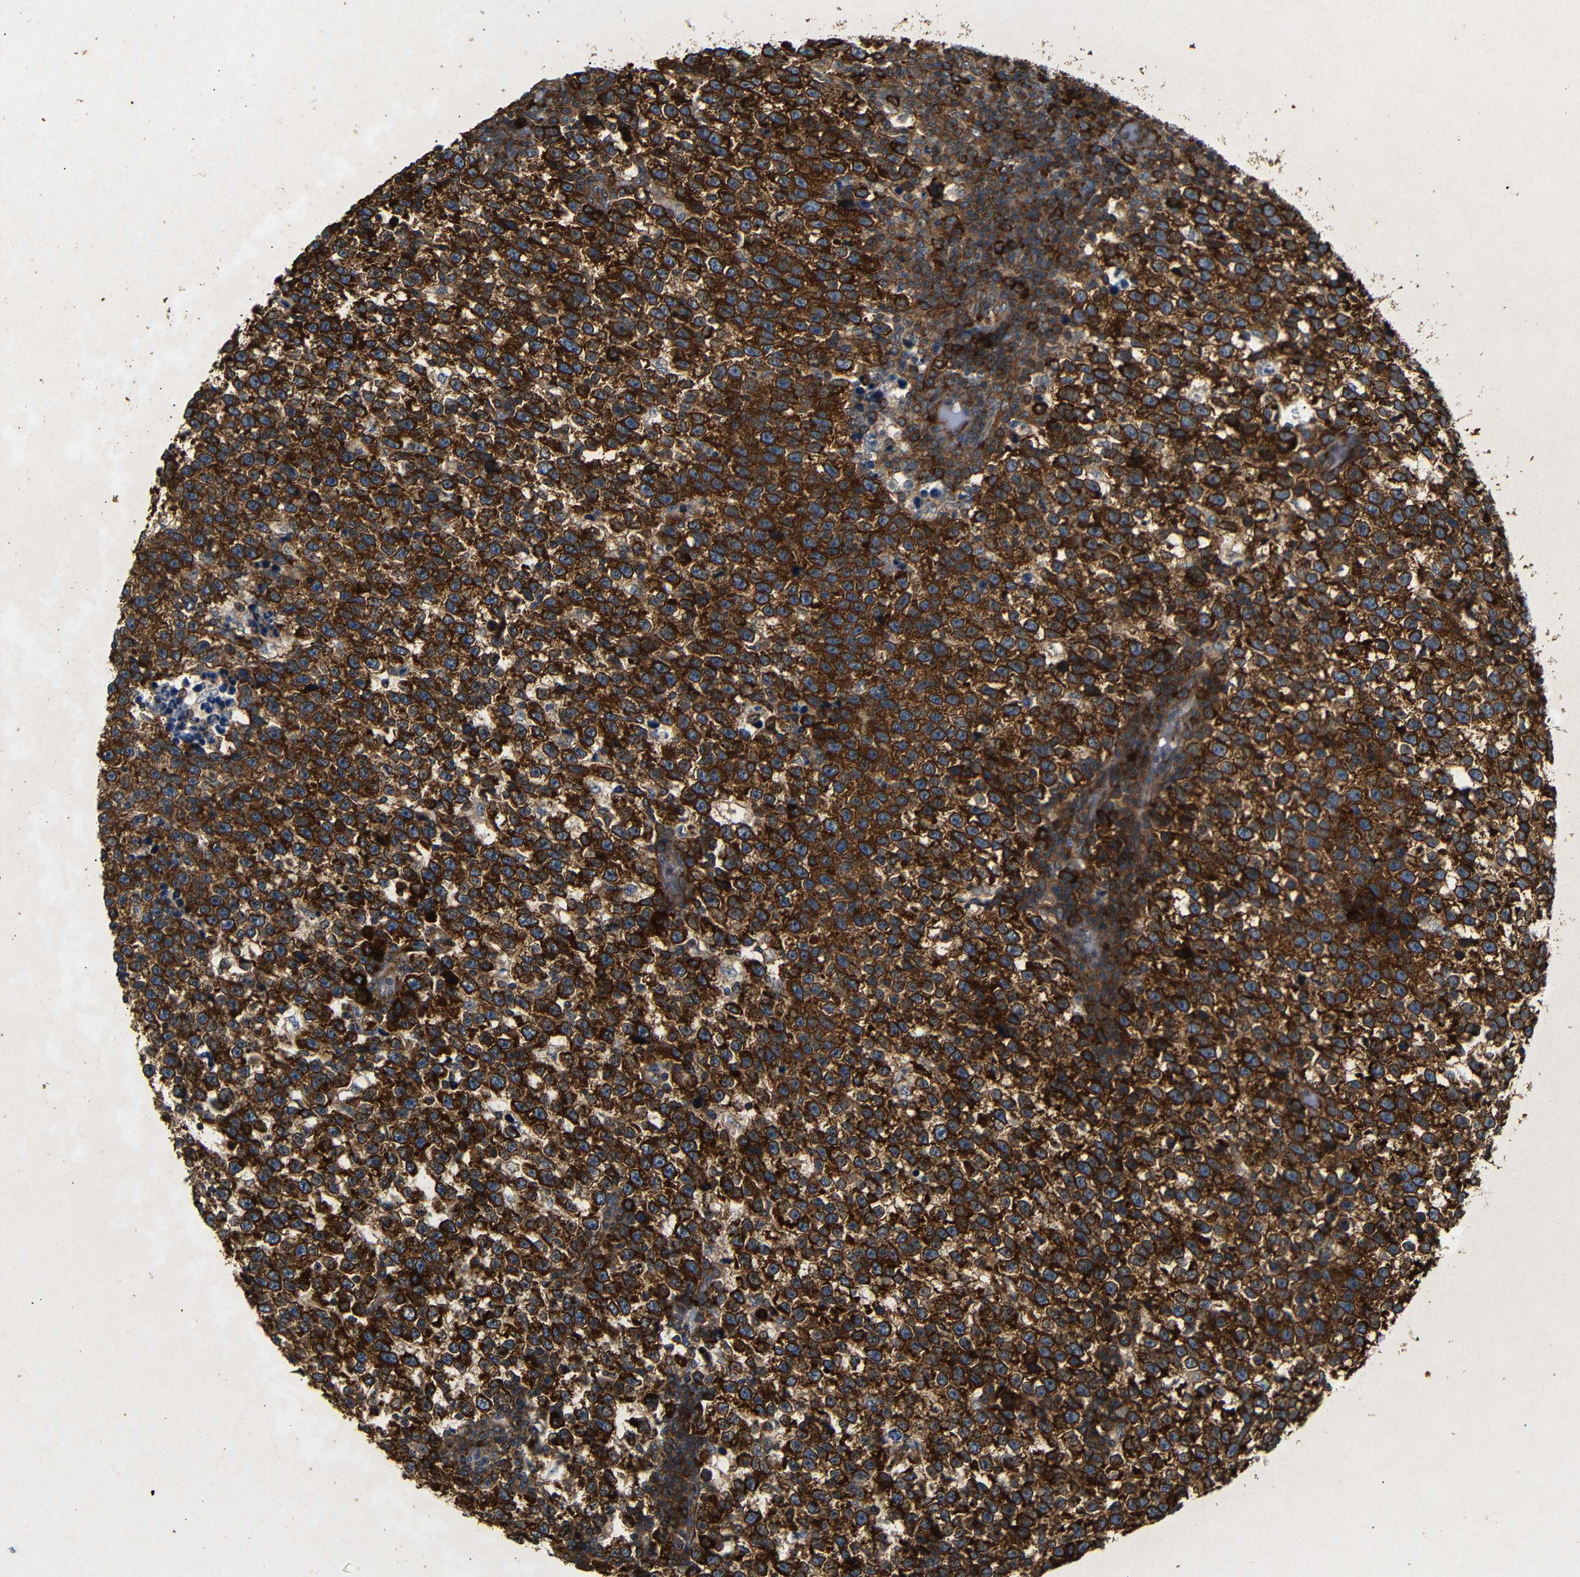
{"staining": {"intensity": "strong", "quantity": ">75%", "location": "cytoplasmic/membranous"}, "tissue": "testis cancer", "cell_type": "Tumor cells", "image_type": "cancer", "snomed": [{"axis": "morphology", "description": "Normal tissue, NOS"}, {"axis": "morphology", "description": "Seminoma, NOS"}, {"axis": "topography", "description": "Testis"}], "caption": "There is high levels of strong cytoplasmic/membranous expression in tumor cells of testis cancer, as demonstrated by immunohistochemical staining (brown color).", "gene": "BTF3", "patient": {"sex": "male", "age": 43}}